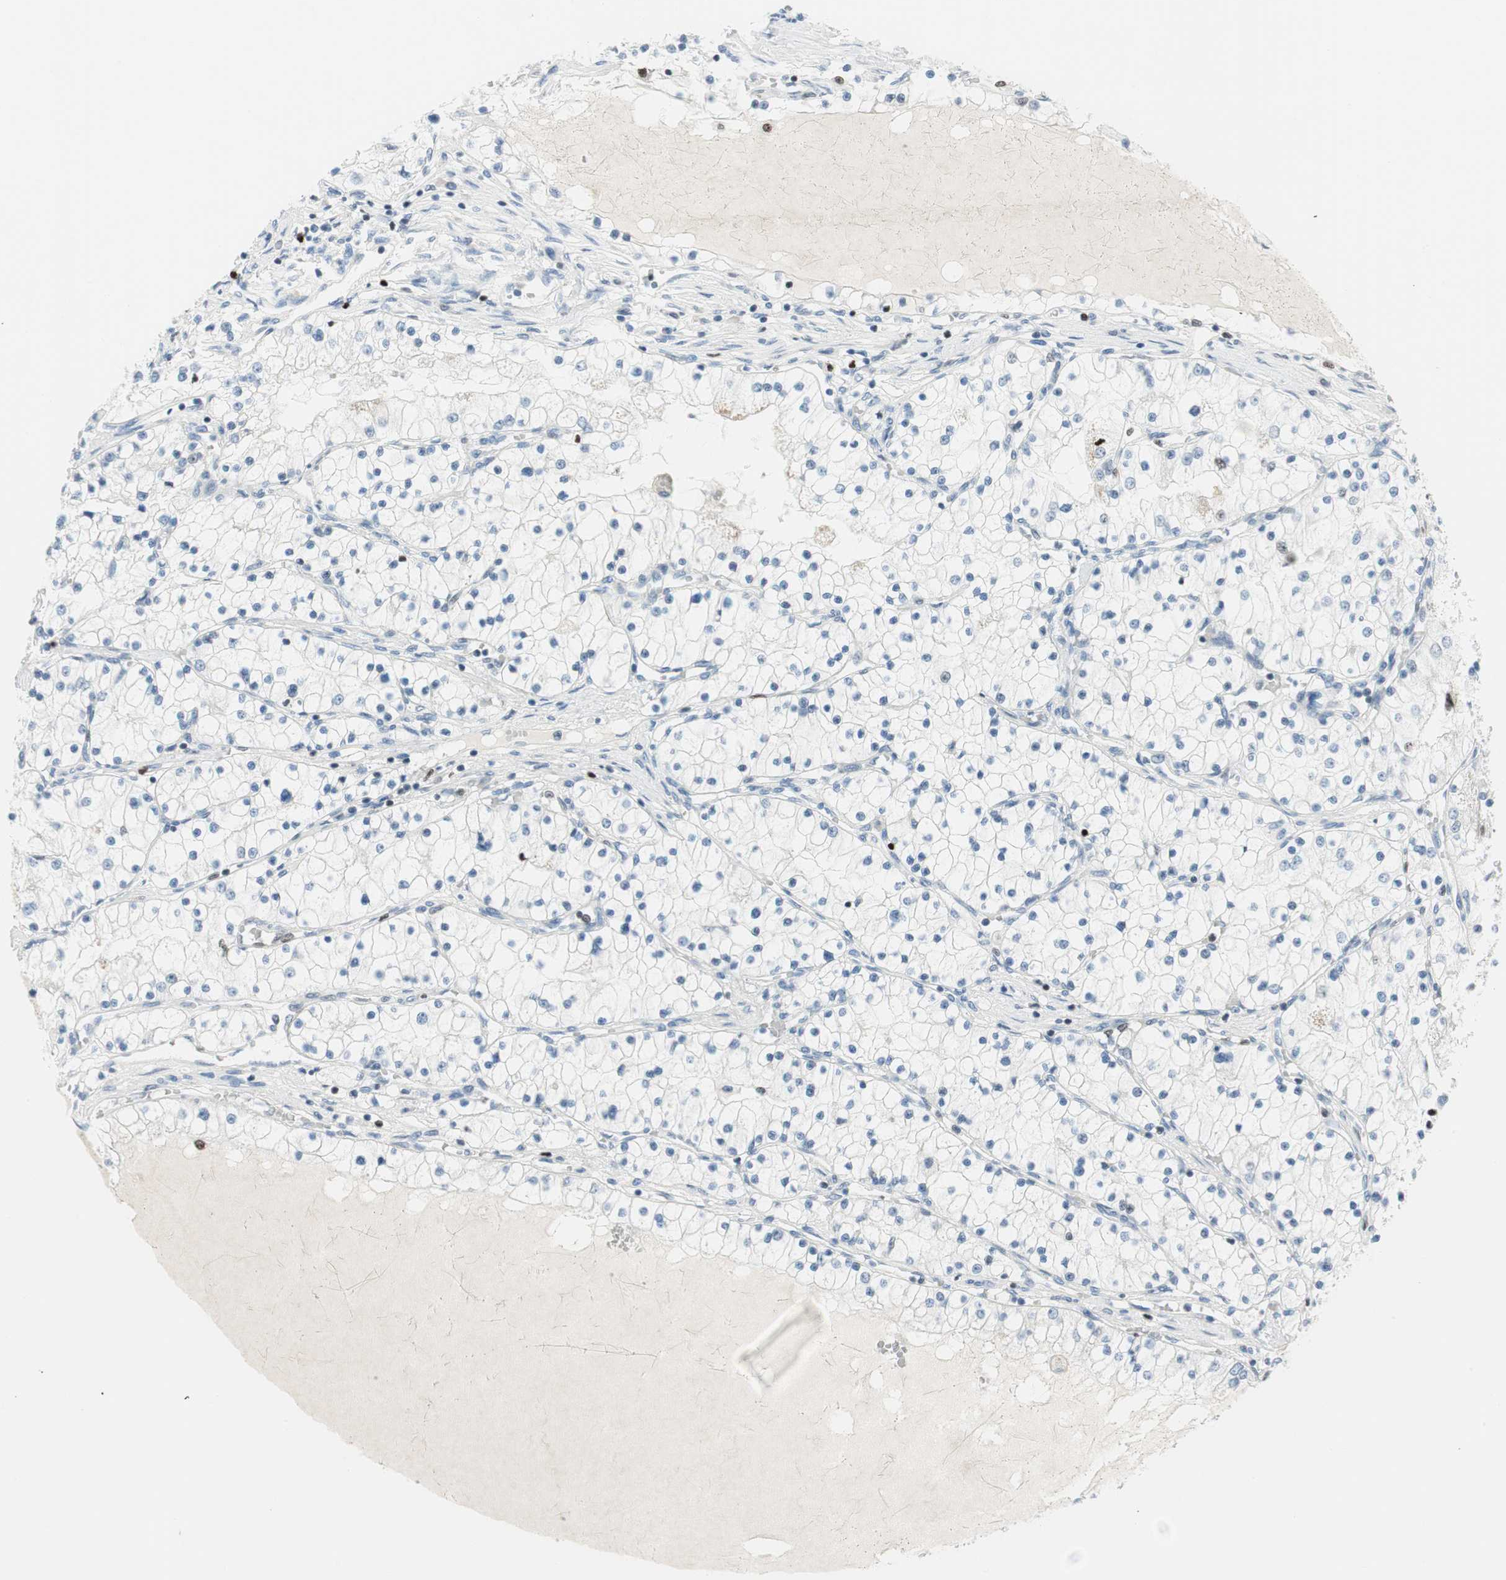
{"staining": {"intensity": "negative", "quantity": "none", "location": "none"}, "tissue": "renal cancer", "cell_type": "Tumor cells", "image_type": "cancer", "snomed": [{"axis": "morphology", "description": "Adenocarcinoma, NOS"}, {"axis": "topography", "description": "Kidney"}], "caption": "DAB immunohistochemical staining of human renal cancer displays no significant expression in tumor cells.", "gene": "EZH2", "patient": {"sex": "male", "age": 68}}